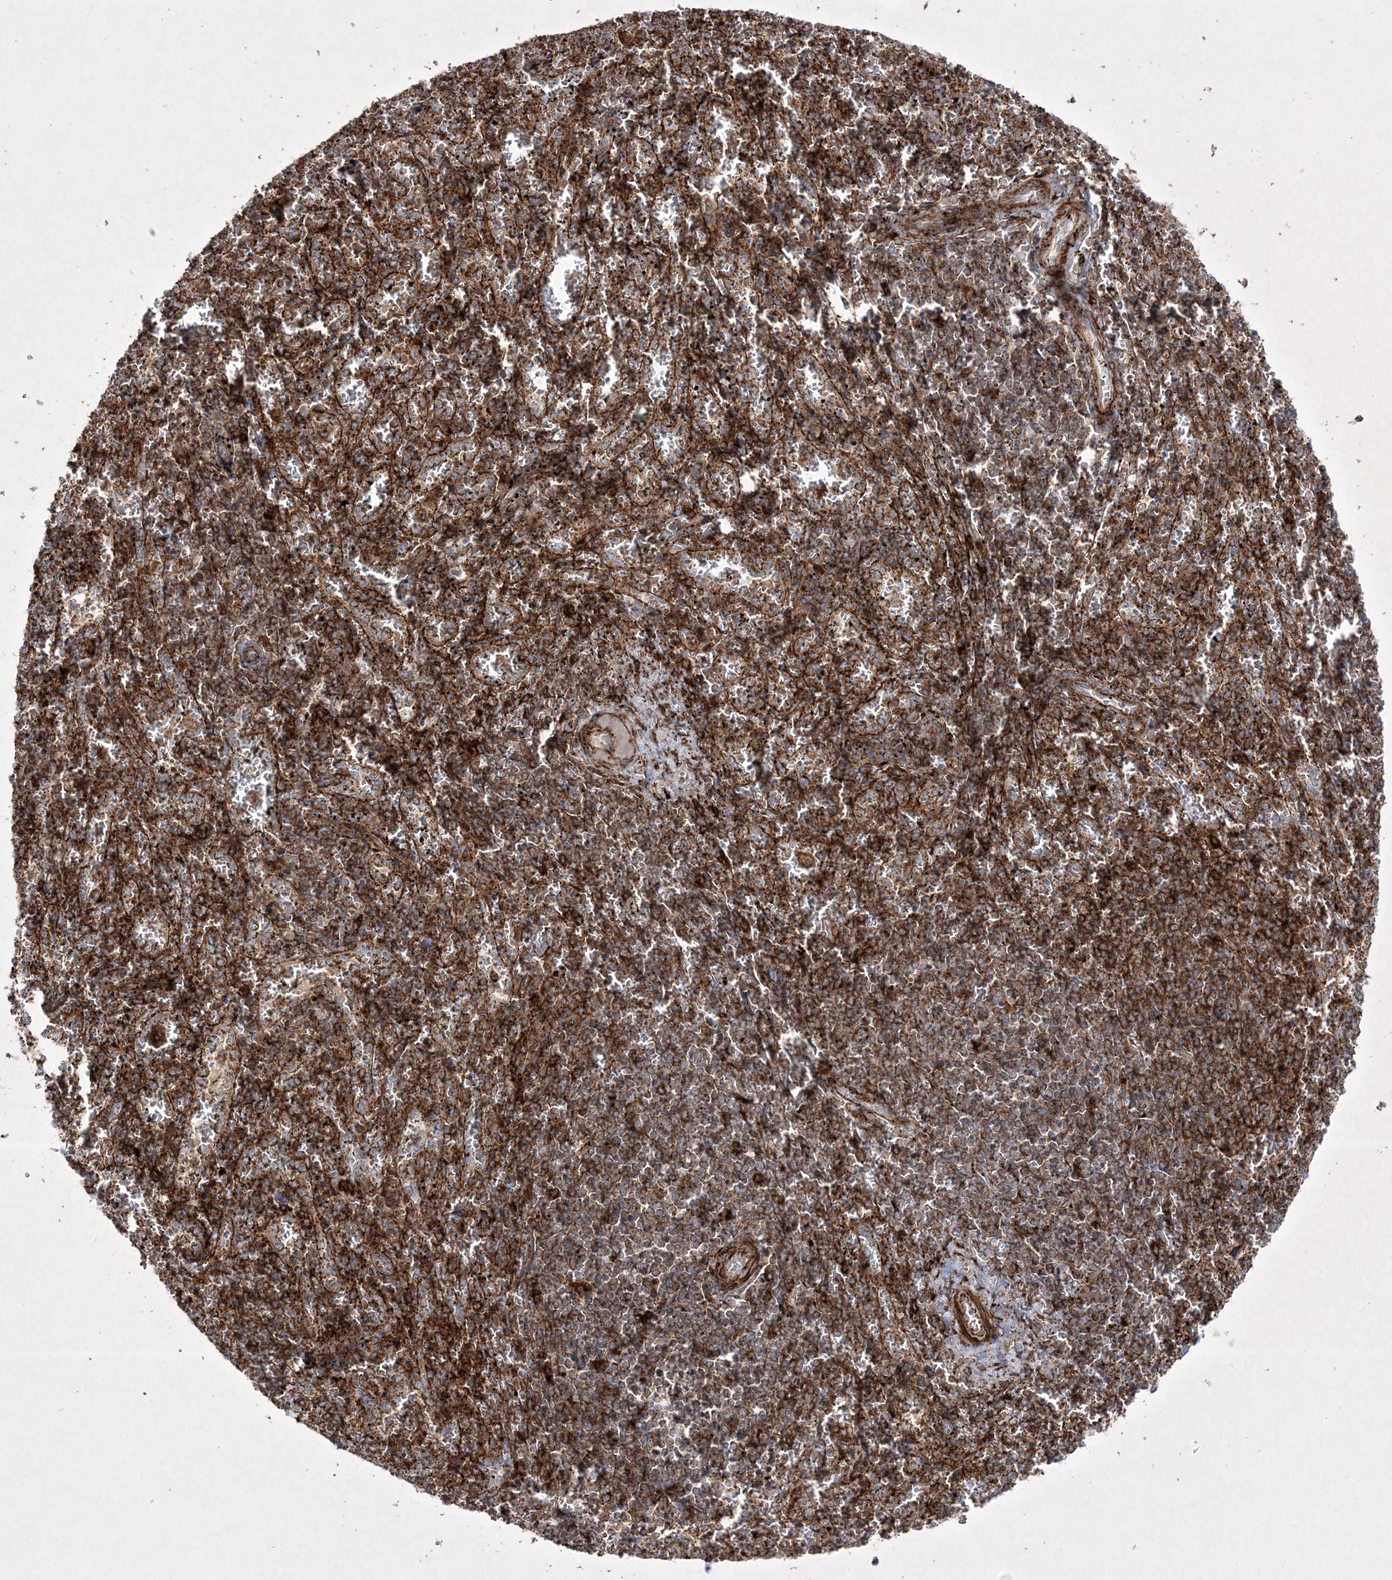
{"staining": {"intensity": "strong", "quantity": "25%-75%", "location": "cytoplasmic/membranous"}, "tissue": "spleen", "cell_type": "Cells in red pulp", "image_type": "normal", "snomed": [{"axis": "morphology", "description": "Normal tissue, NOS"}, {"axis": "topography", "description": "Spleen"}], "caption": "IHC photomicrograph of benign spleen: human spleen stained using immunohistochemistry shows high levels of strong protein expression localized specifically in the cytoplasmic/membranous of cells in red pulp, appearing as a cytoplasmic/membranous brown color.", "gene": "RICTOR", "patient": {"sex": "male", "age": 11}}